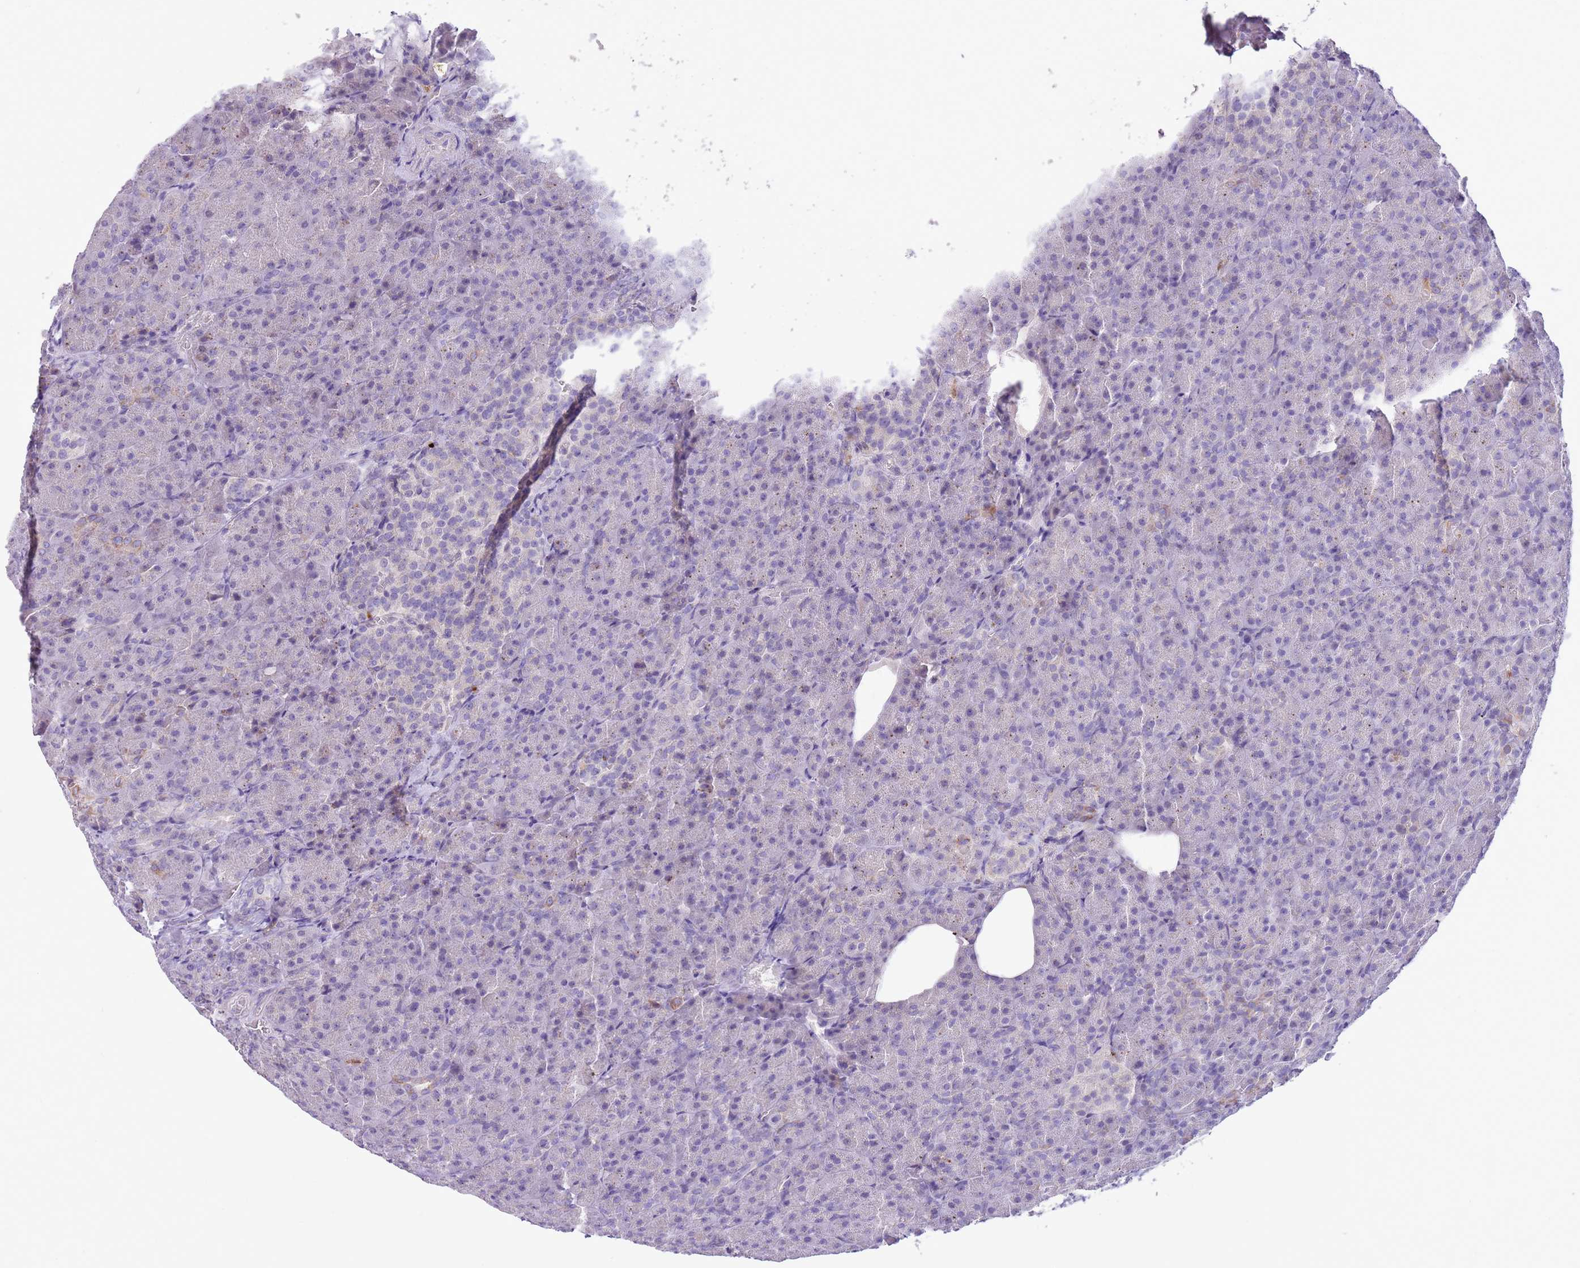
{"staining": {"intensity": "negative", "quantity": "none", "location": "none"}, "tissue": "pancreas", "cell_type": "Exocrine glandular cells", "image_type": "normal", "snomed": [{"axis": "morphology", "description": "Normal tissue, NOS"}, {"axis": "topography", "description": "Pancreas"}], "caption": "Immunohistochemistry (IHC) of unremarkable pancreas exhibits no expression in exocrine glandular cells. The staining was performed using DAB to visualize the protein expression in brown, while the nuclei were stained in blue with hematoxylin (Magnification: 20x).", "gene": "ZNF697", "patient": {"sex": "female", "age": 74}}